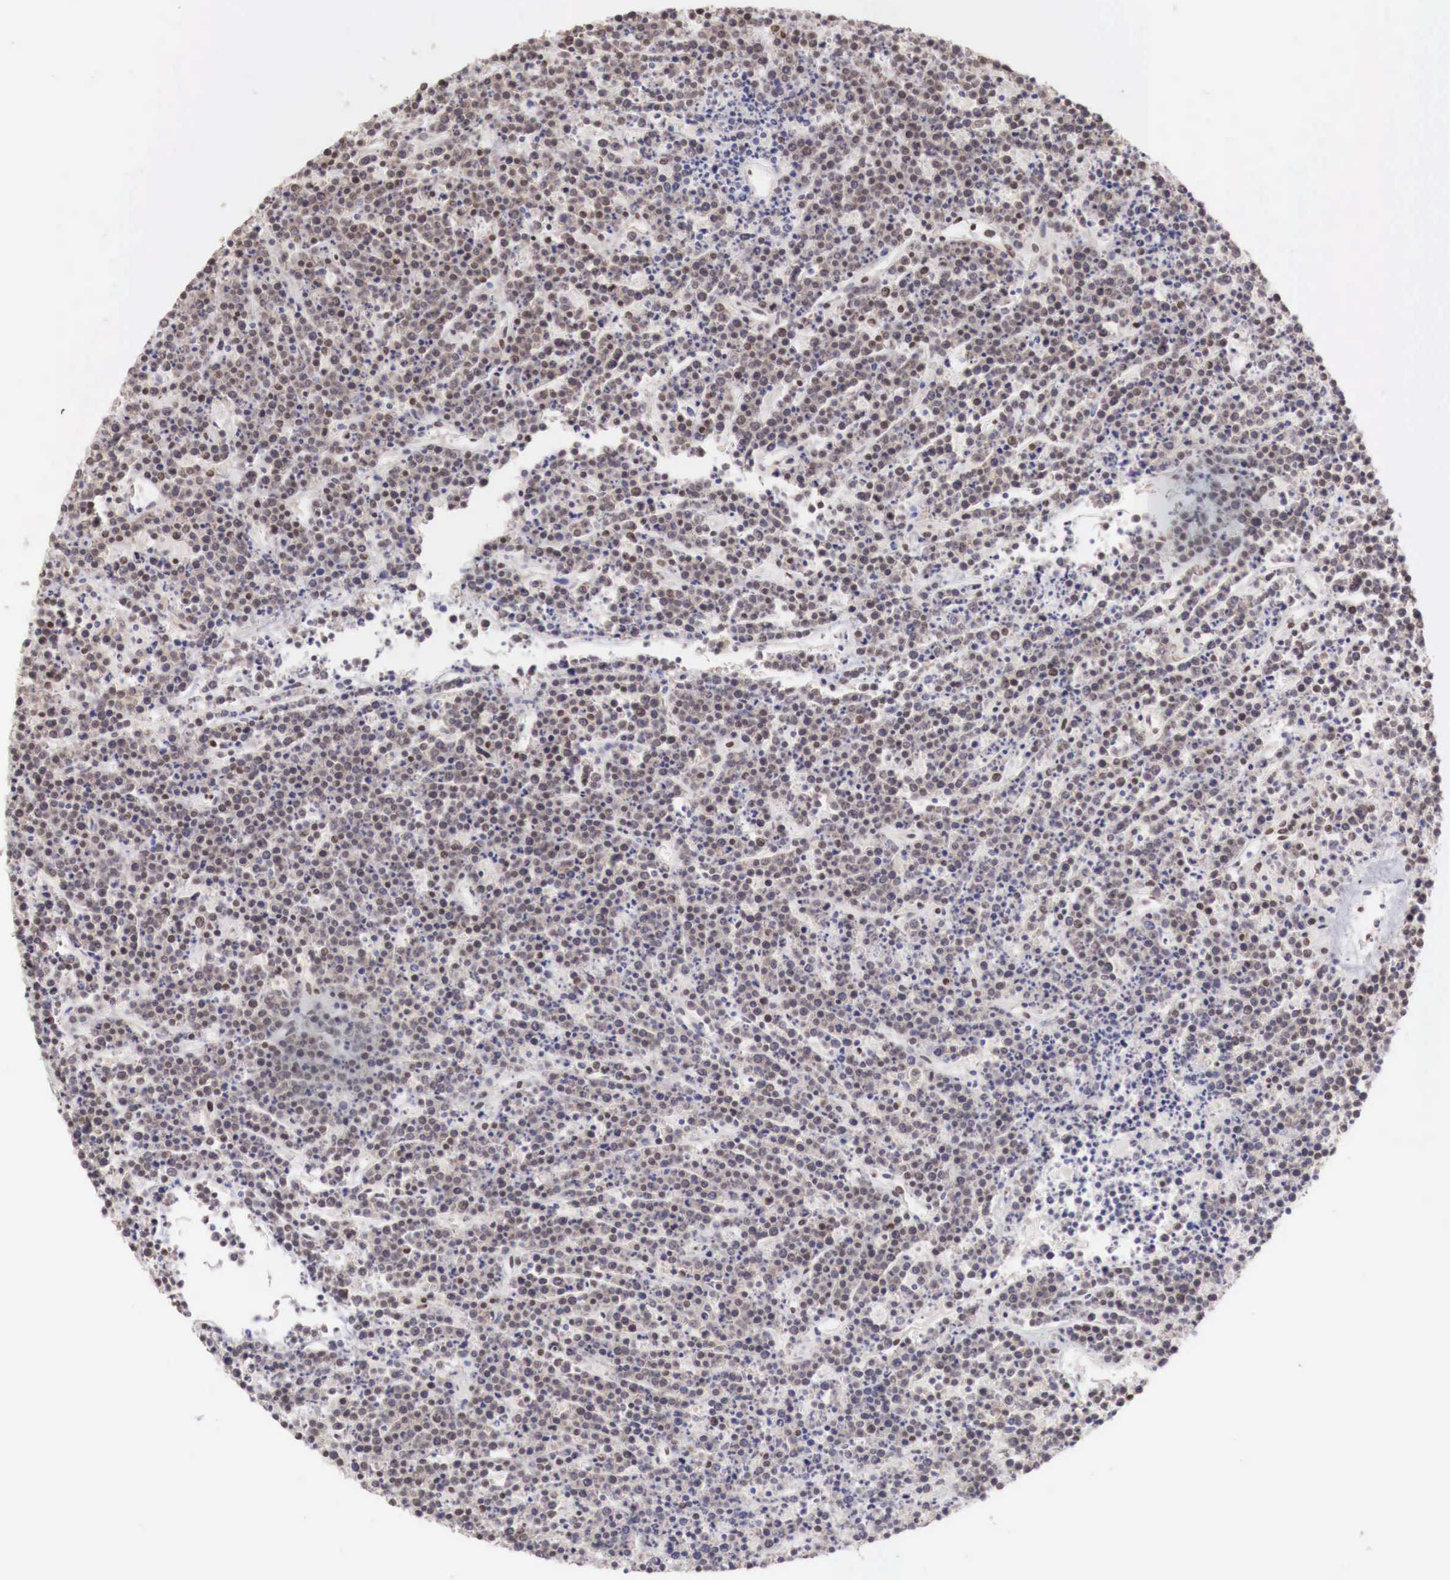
{"staining": {"intensity": "moderate", "quantity": "25%-75%", "location": "cytoplasmic/membranous"}, "tissue": "lymphoma", "cell_type": "Tumor cells", "image_type": "cancer", "snomed": [{"axis": "morphology", "description": "Malignant lymphoma, non-Hodgkin's type, High grade"}, {"axis": "topography", "description": "Ovary"}], "caption": "There is medium levels of moderate cytoplasmic/membranous staining in tumor cells of malignant lymphoma, non-Hodgkin's type (high-grade), as demonstrated by immunohistochemical staining (brown color).", "gene": "PHF14", "patient": {"sex": "female", "age": 56}}